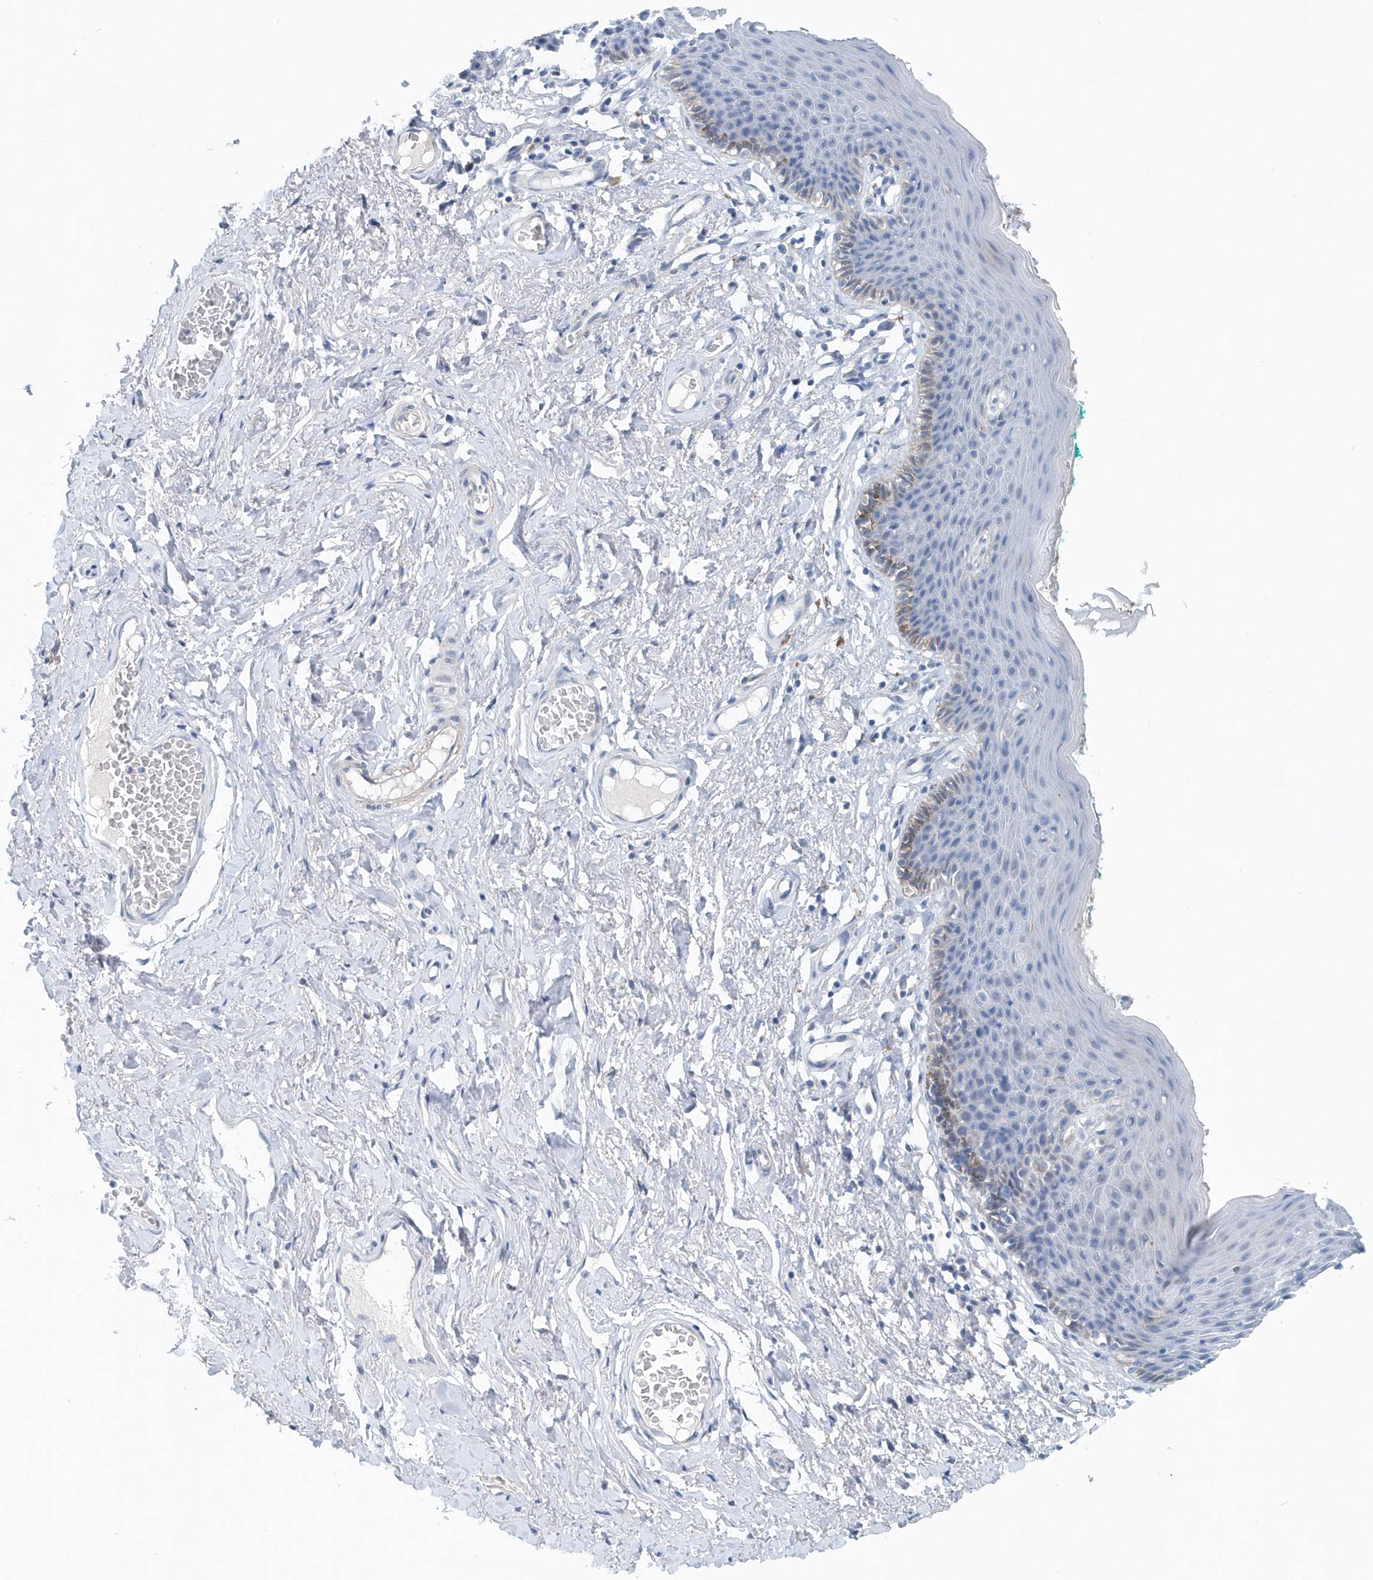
{"staining": {"intensity": "weak", "quantity": "<25%", "location": "cytoplasmic/membranous"}, "tissue": "skin", "cell_type": "Epidermal cells", "image_type": "normal", "snomed": [{"axis": "morphology", "description": "Normal tissue, NOS"}, {"axis": "topography", "description": "Vulva"}], "caption": "Immunohistochemistry of unremarkable human skin displays no expression in epidermal cells. (DAB (3,3'-diaminobenzidine) IHC visualized using brightfield microscopy, high magnification).", "gene": "PFN2", "patient": {"sex": "female", "age": 66}}